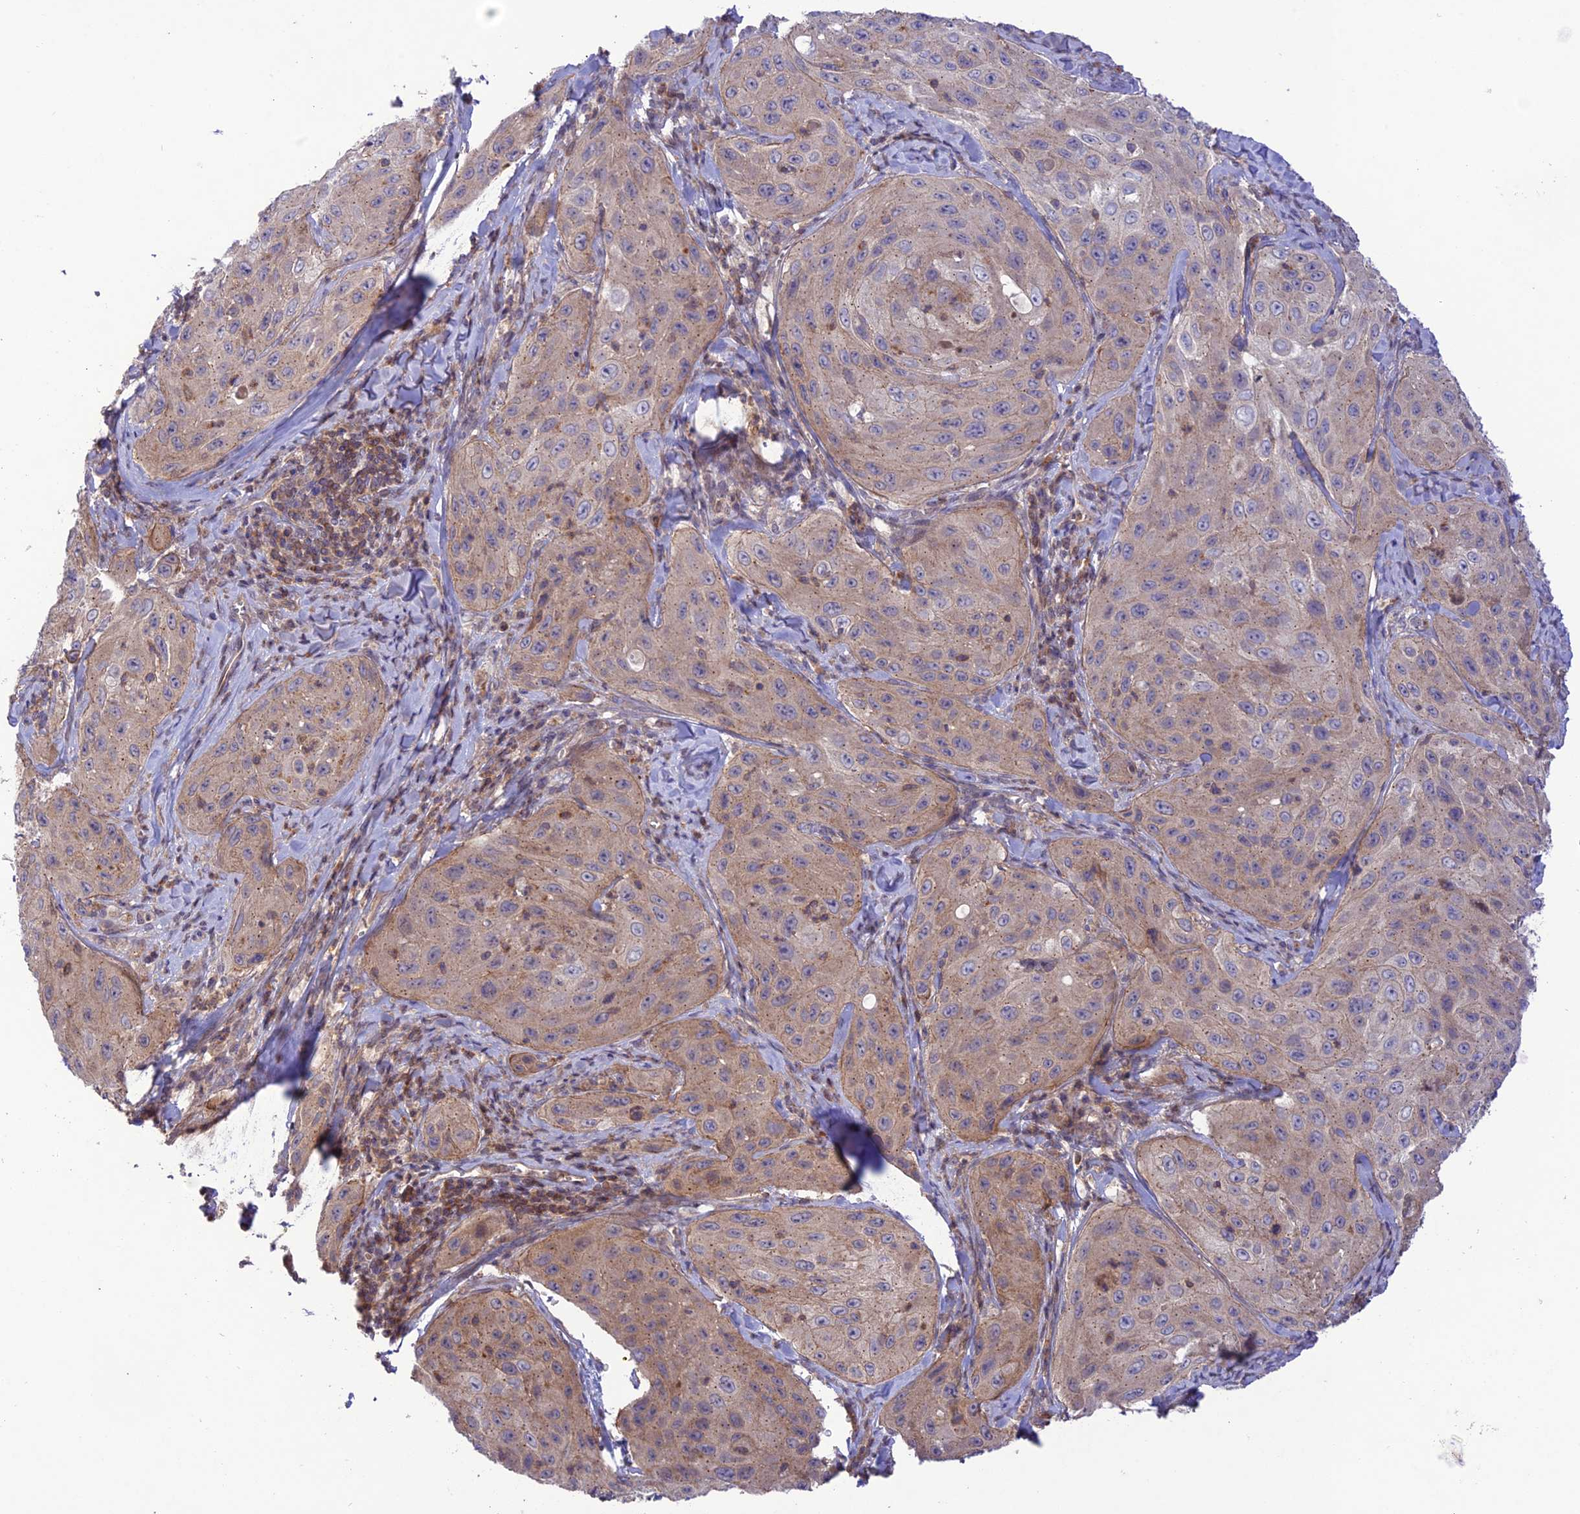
{"staining": {"intensity": "moderate", "quantity": ">75%", "location": "cytoplasmic/membranous"}, "tissue": "cervical cancer", "cell_type": "Tumor cells", "image_type": "cancer", "snomed": [{"axis": "morphology", "description": "Squamous cell carcinoma, NOS"}, {"axis": "topography", "description": "Cervix"}], "caption": "About >75% of tumor cells in human cervical cancer display moderate cytoplasmic/membranous protein positivity as visualized by brown immunohistochemical staining.", "gene": "FCHSD1", "patient": {"sex": "female", "age": 42}}